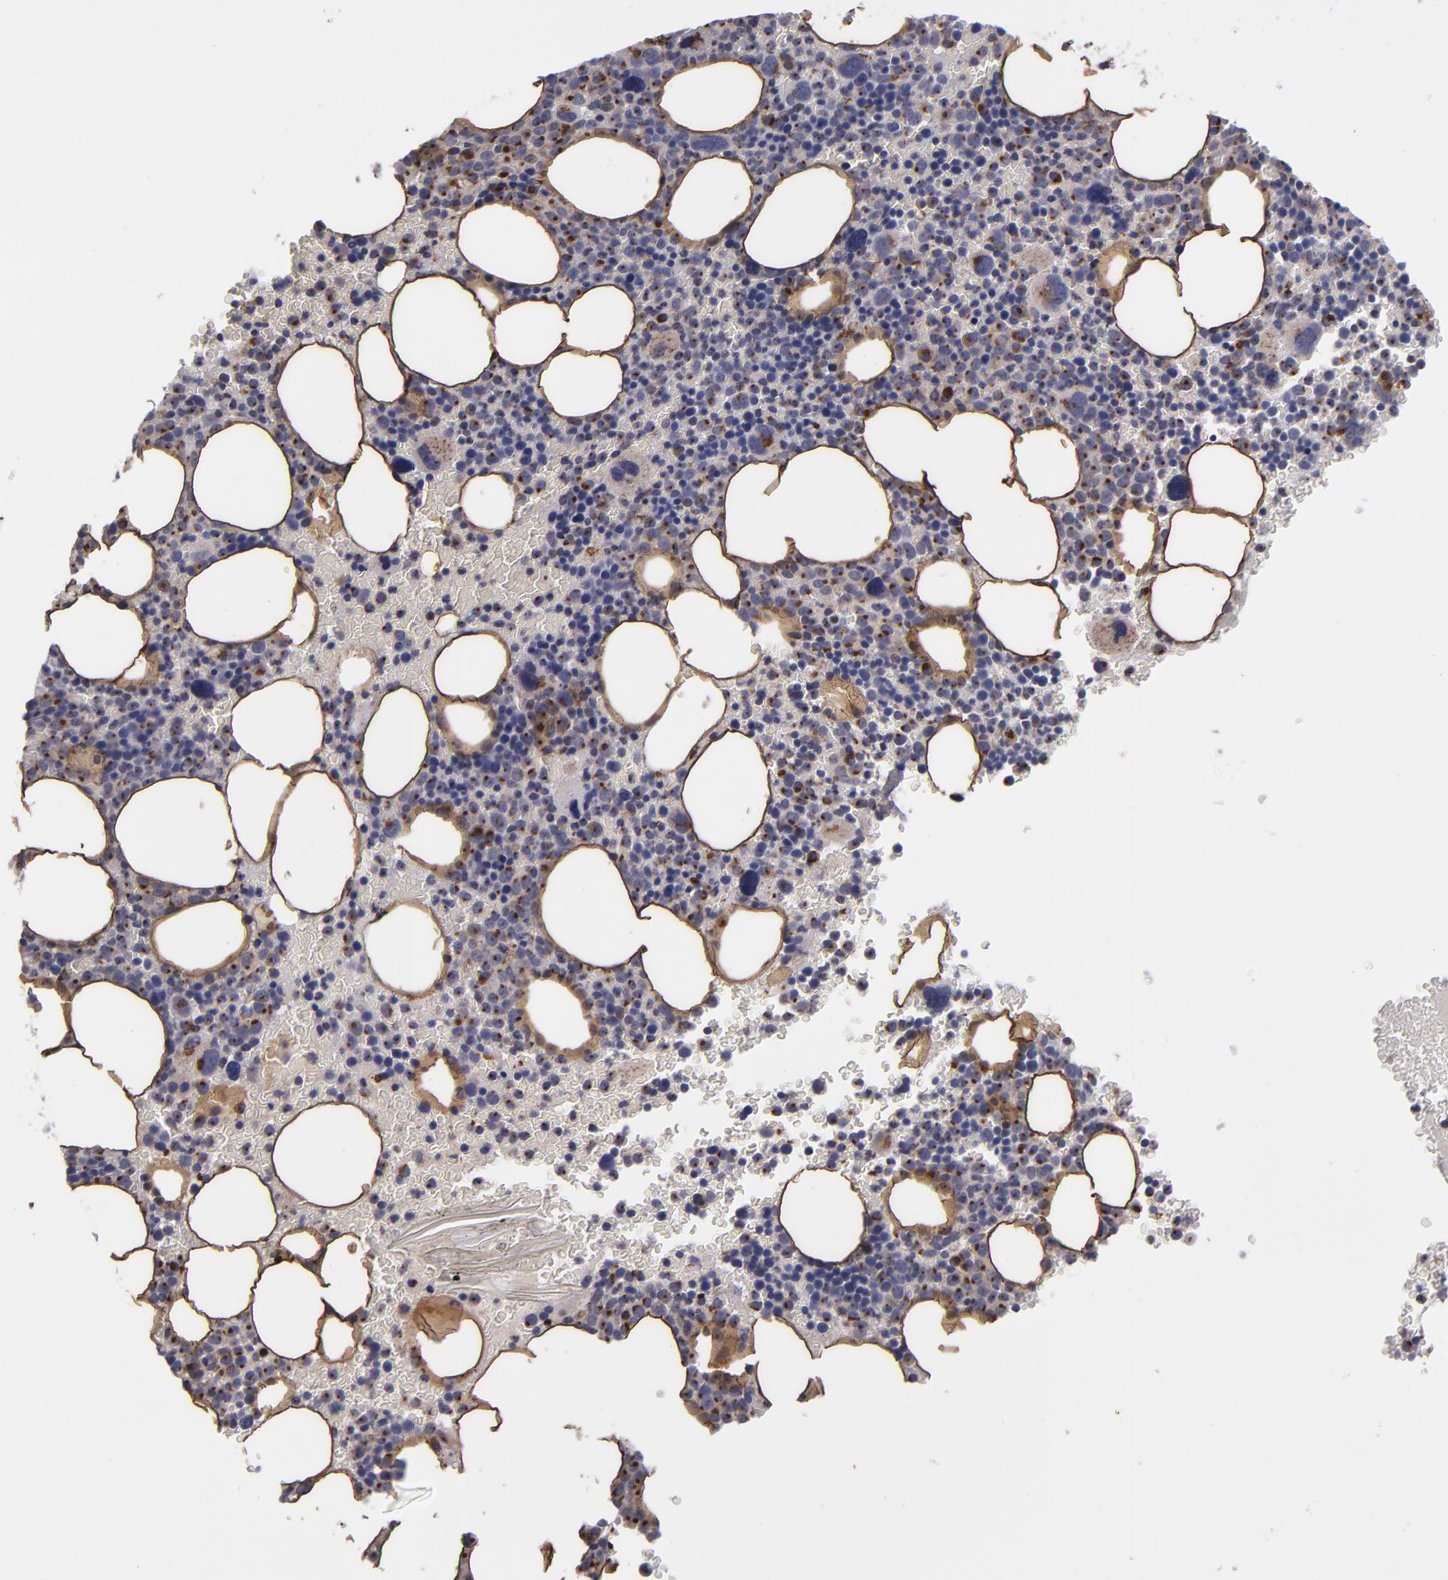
{"staining": {"intensity": "moderate", "quantity": "25%-75%", "location": "cytoplasmic/membranous"}, "tissue": "bone marrow", "cell_type": "Hematopoietic cells", "image_type": "normal", "snomed": [{"axis": "morphology", "description": "Normal tissue, NOS"}, {"axis": "topography", "description": "Bone marrow"}], "caption": "High-magnification brightfield microscopy of benign bone marrow stained with DAB (3,3'-diaminobenzidine) (brown) and counterstained with hematoxylin (blue). hematopoietic cells exhibit moderate cytoplasmic/membranous staining is seen in approximately25%-75% of cells. (DAB (3,3'-diaminobenzidine) IHC, brown staining for protein, blue staining for nuclei).", "gene": "IL12A", "patient": {"sex": "male", "age": 68}}